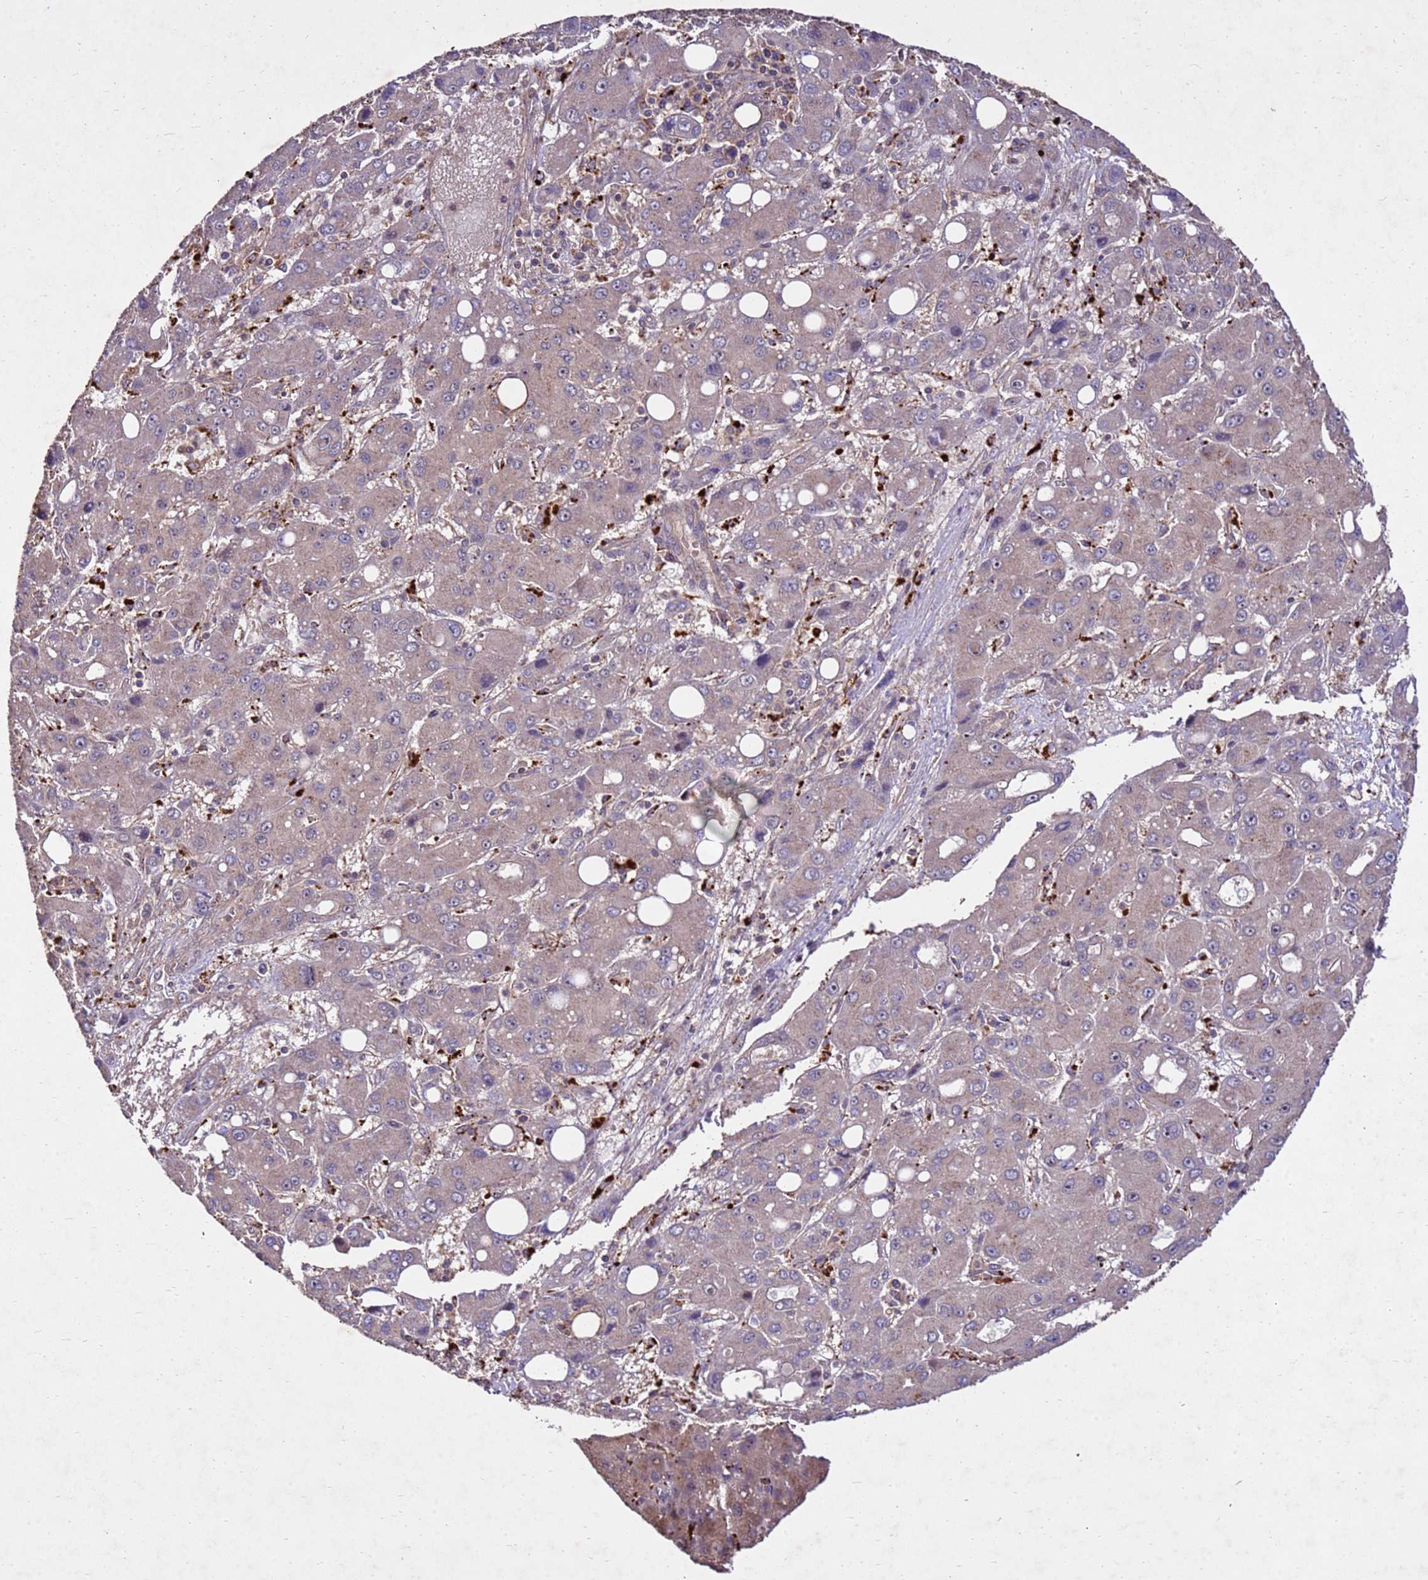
{"staining": {"intensity": "weak", "quantity": ">75%", "location": "cytoplasmic/membranous"}, "tissue": "liver cancer", "cell_type": "Tumor cells", "image_type": "cancer", "snomed": [{"axis": "morphology", "description": "Carcinoma, Hepatocellular, NOS"}, {"axis": "topography", "description": "Liver"}], "caption": "A brown stain shows weak cytoplasmic/membranous staining of a protein in liver cancer (hepatocellular carcinoma) tumor cells.", "gene": "TOR4A", "patient": {"sex": "male", "age": 55}}